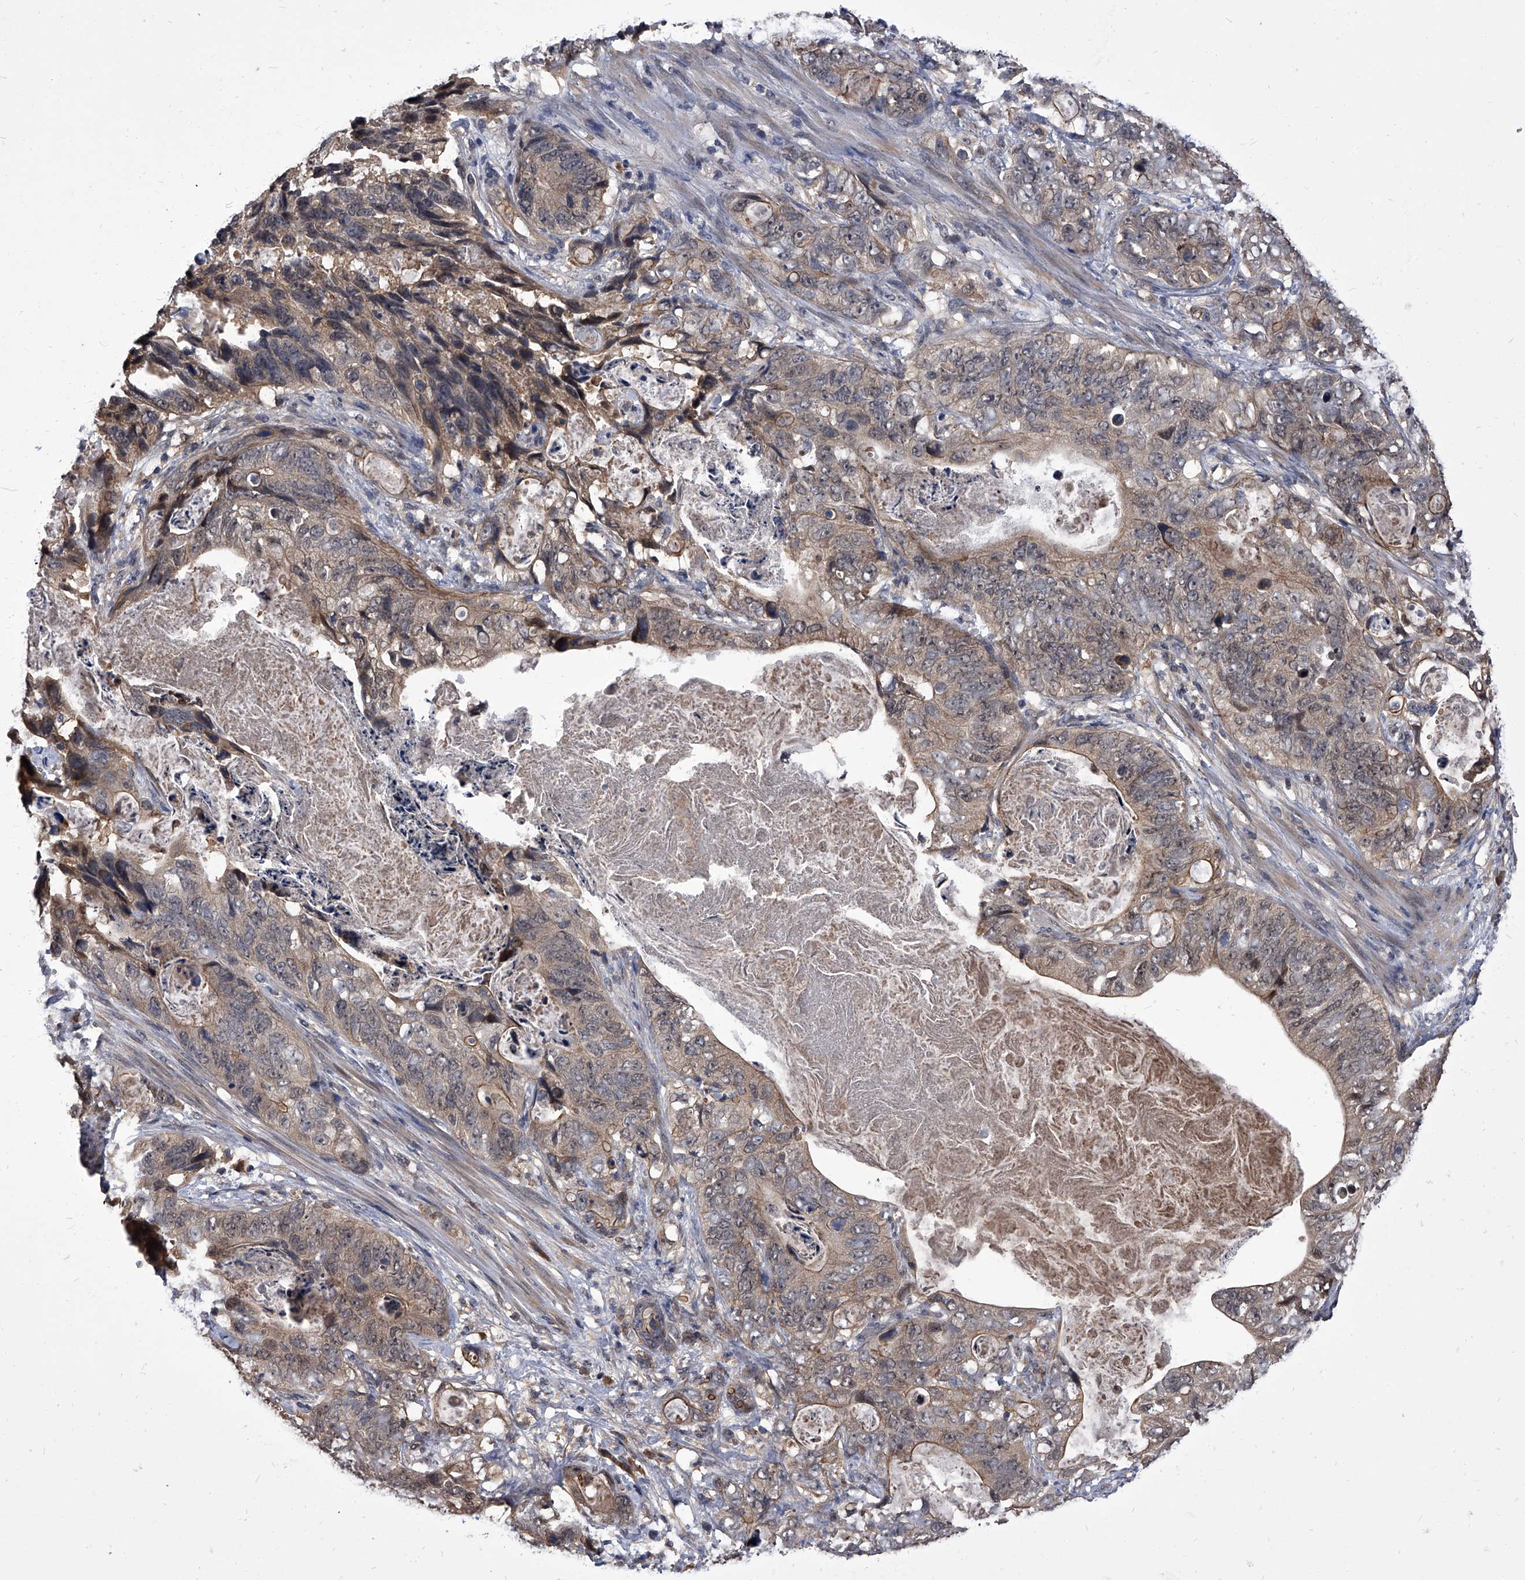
{"staining": {"intensity": "weak", "quantity": "25%-75%", "location": "cytoplasmic/membranous"}, "tissue": "stomach cancer", "cell_type": "Tumor cells", "image_type": "cancer", "snomed": [{"axis": "morphology", "description": "Normal tissue, NOS"}, {"axis": "morphology", "description": "Adenocarcinoma, NOS"}, {"axis": "topography", "description": "Stomach"}], "caption": "Stomach cancer stained with a brown dye reveals weak cytoplasmic/membranous positive positivity in about 25%-75% of tumor cells.", "gene": "SLC18B1", "patient": {"sex": "female", "age": 89}}